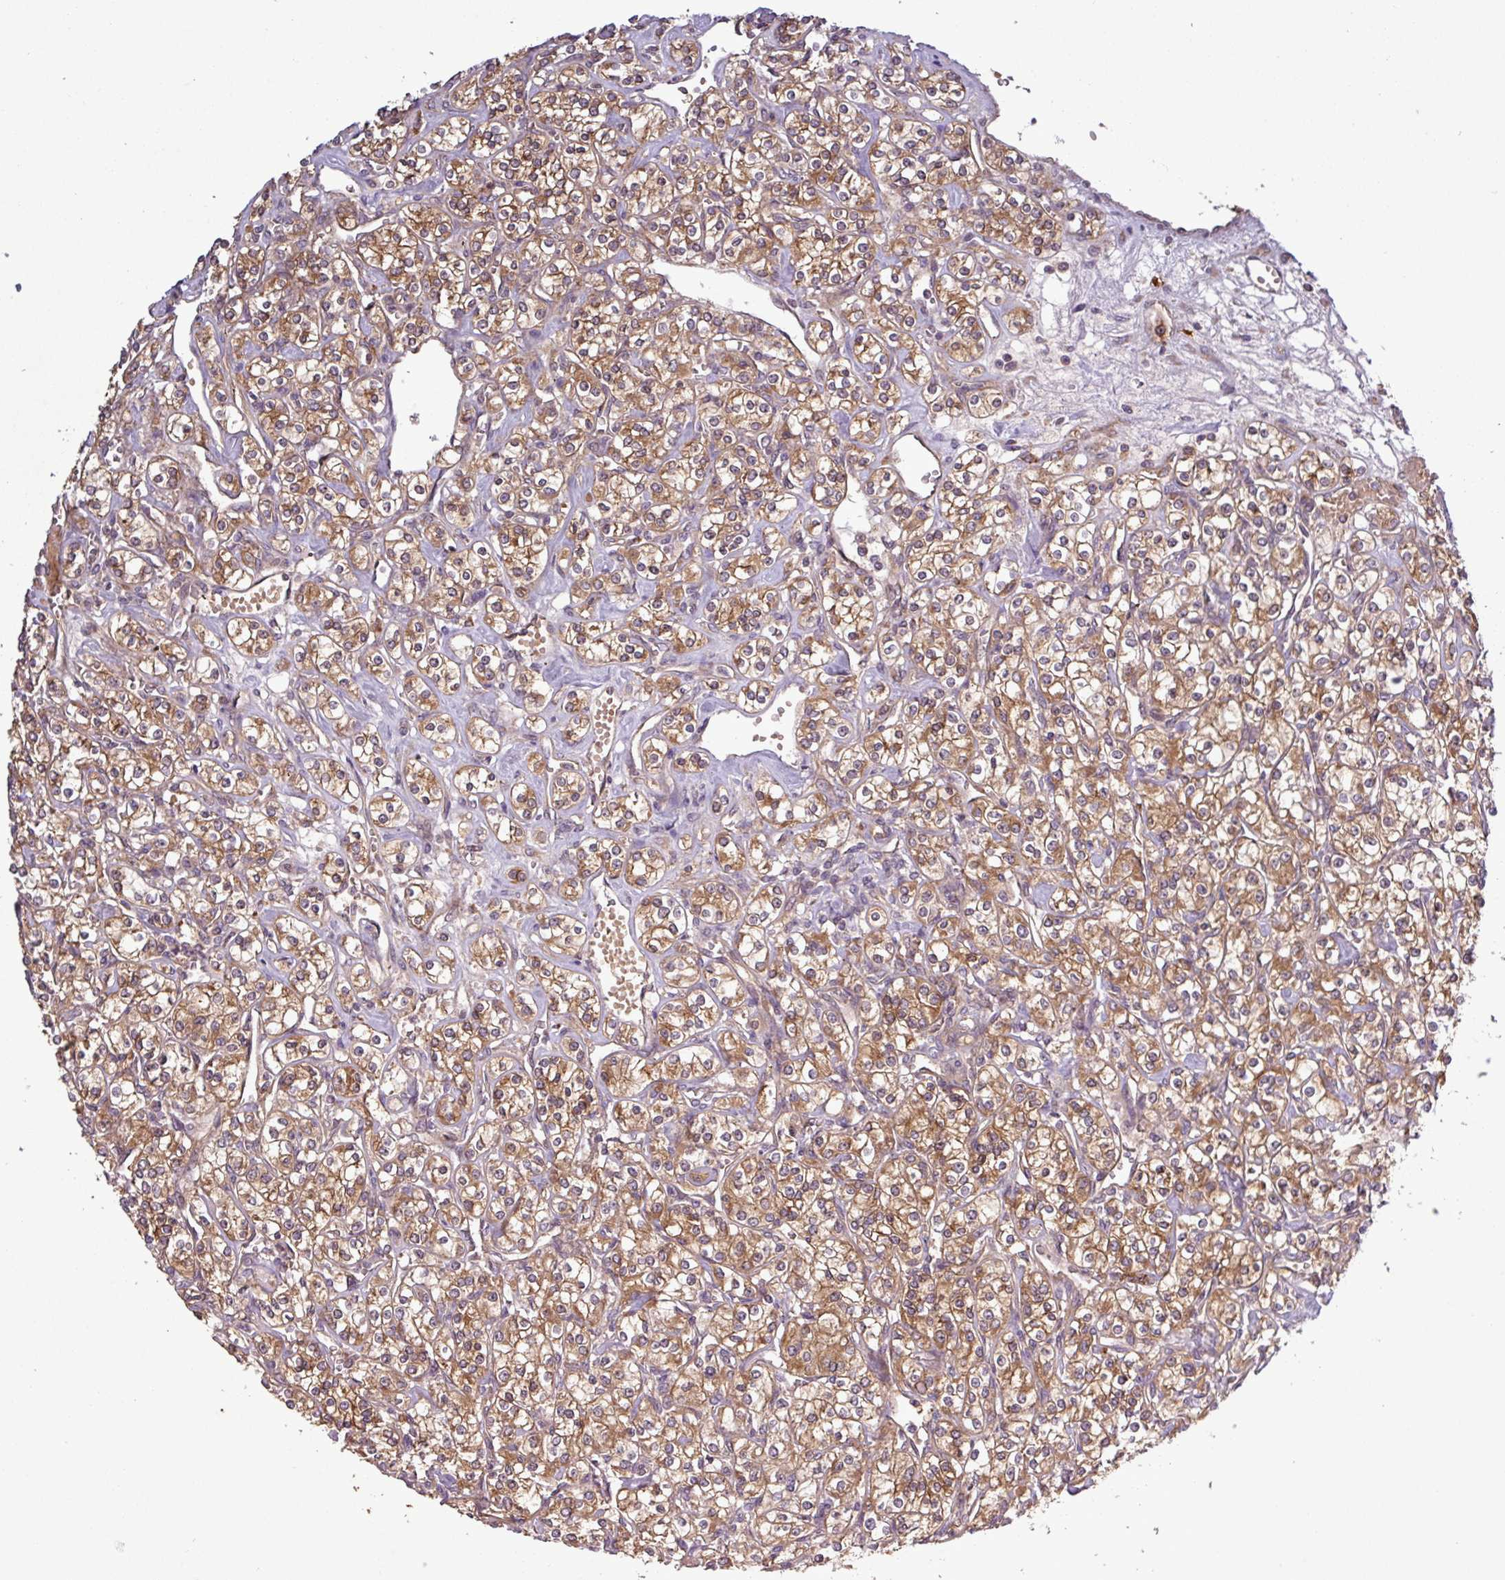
{"staining": {"intensity": "moderate", "quantity": ">75%", "location": "cytoplasmic/membranous"}, "tissue": "renal cancer", "cell_type": "Tumor cells", "image_type": "cancer", "snomed": [{"axis": "morphology", "description": "Adenocarcinoma, NOS"}, {"axis": "topography", "description": "Kidney"}], "caption": "Renal cancer stained for a protein (brown) shows moderate cytoplasmic/membranous positive expression in about >75% of tumor cells.", "gene": "SIRPB2", "patient": {"sex": "male", "age": 77}}